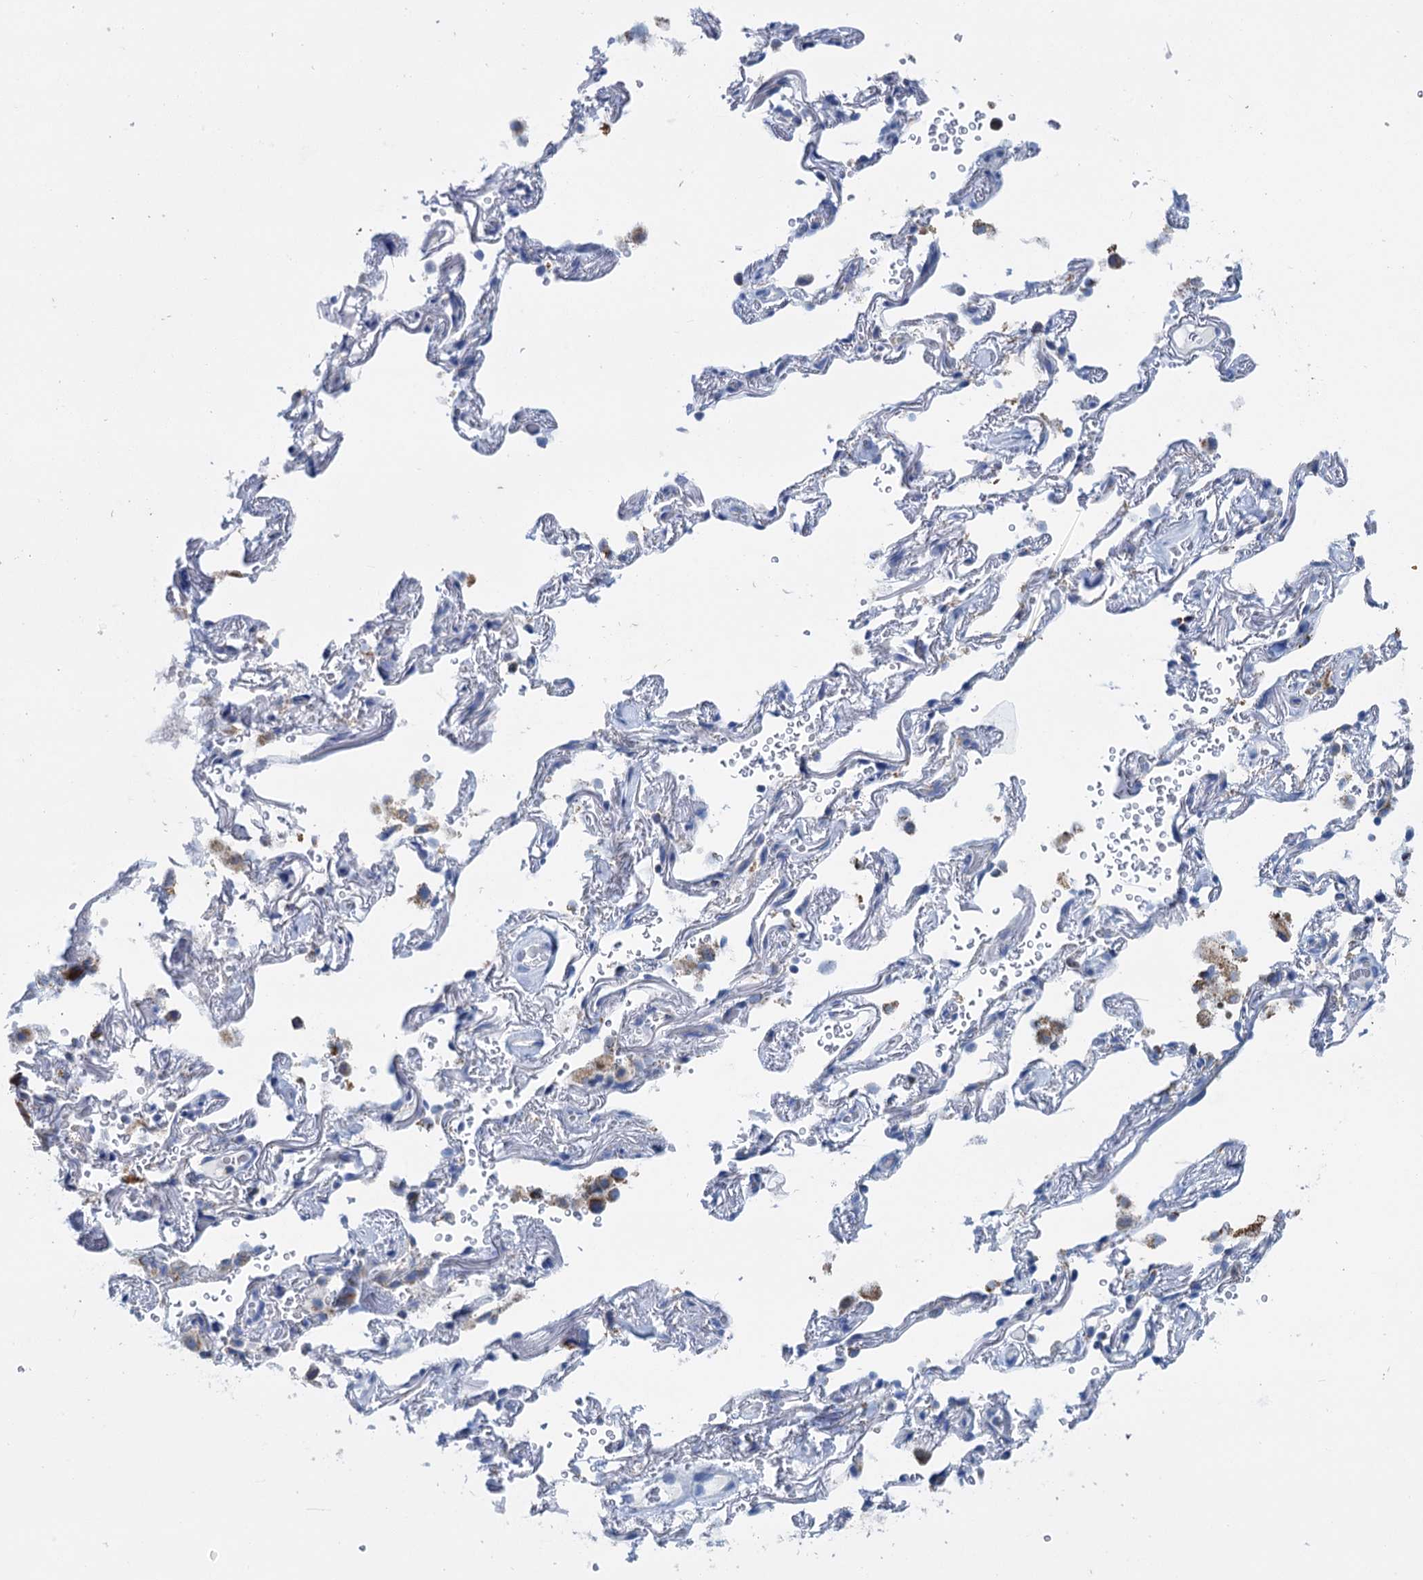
{"staining": {"intensity": "moderate", "quantity": ">75%", "location": "cytoplasmic/membranous"}, "tissue": "lung cancer", "cell_type": "Tumor cells", "image_type": "cancer", "snomed": [{"axis": "morphology", "description": "Adenocarcinoma, NOS"}, {"axis": "topography", "description": "Lung"}], "caption": "Immunohistochemical staining of human lung adenocarcinoma exhibits medium levels of moderate cytoplasmic/membranous expression in approximately >75% of tumor cells.", "gene": "CCP110", "patient": {"sex": "female", "age": 69}}